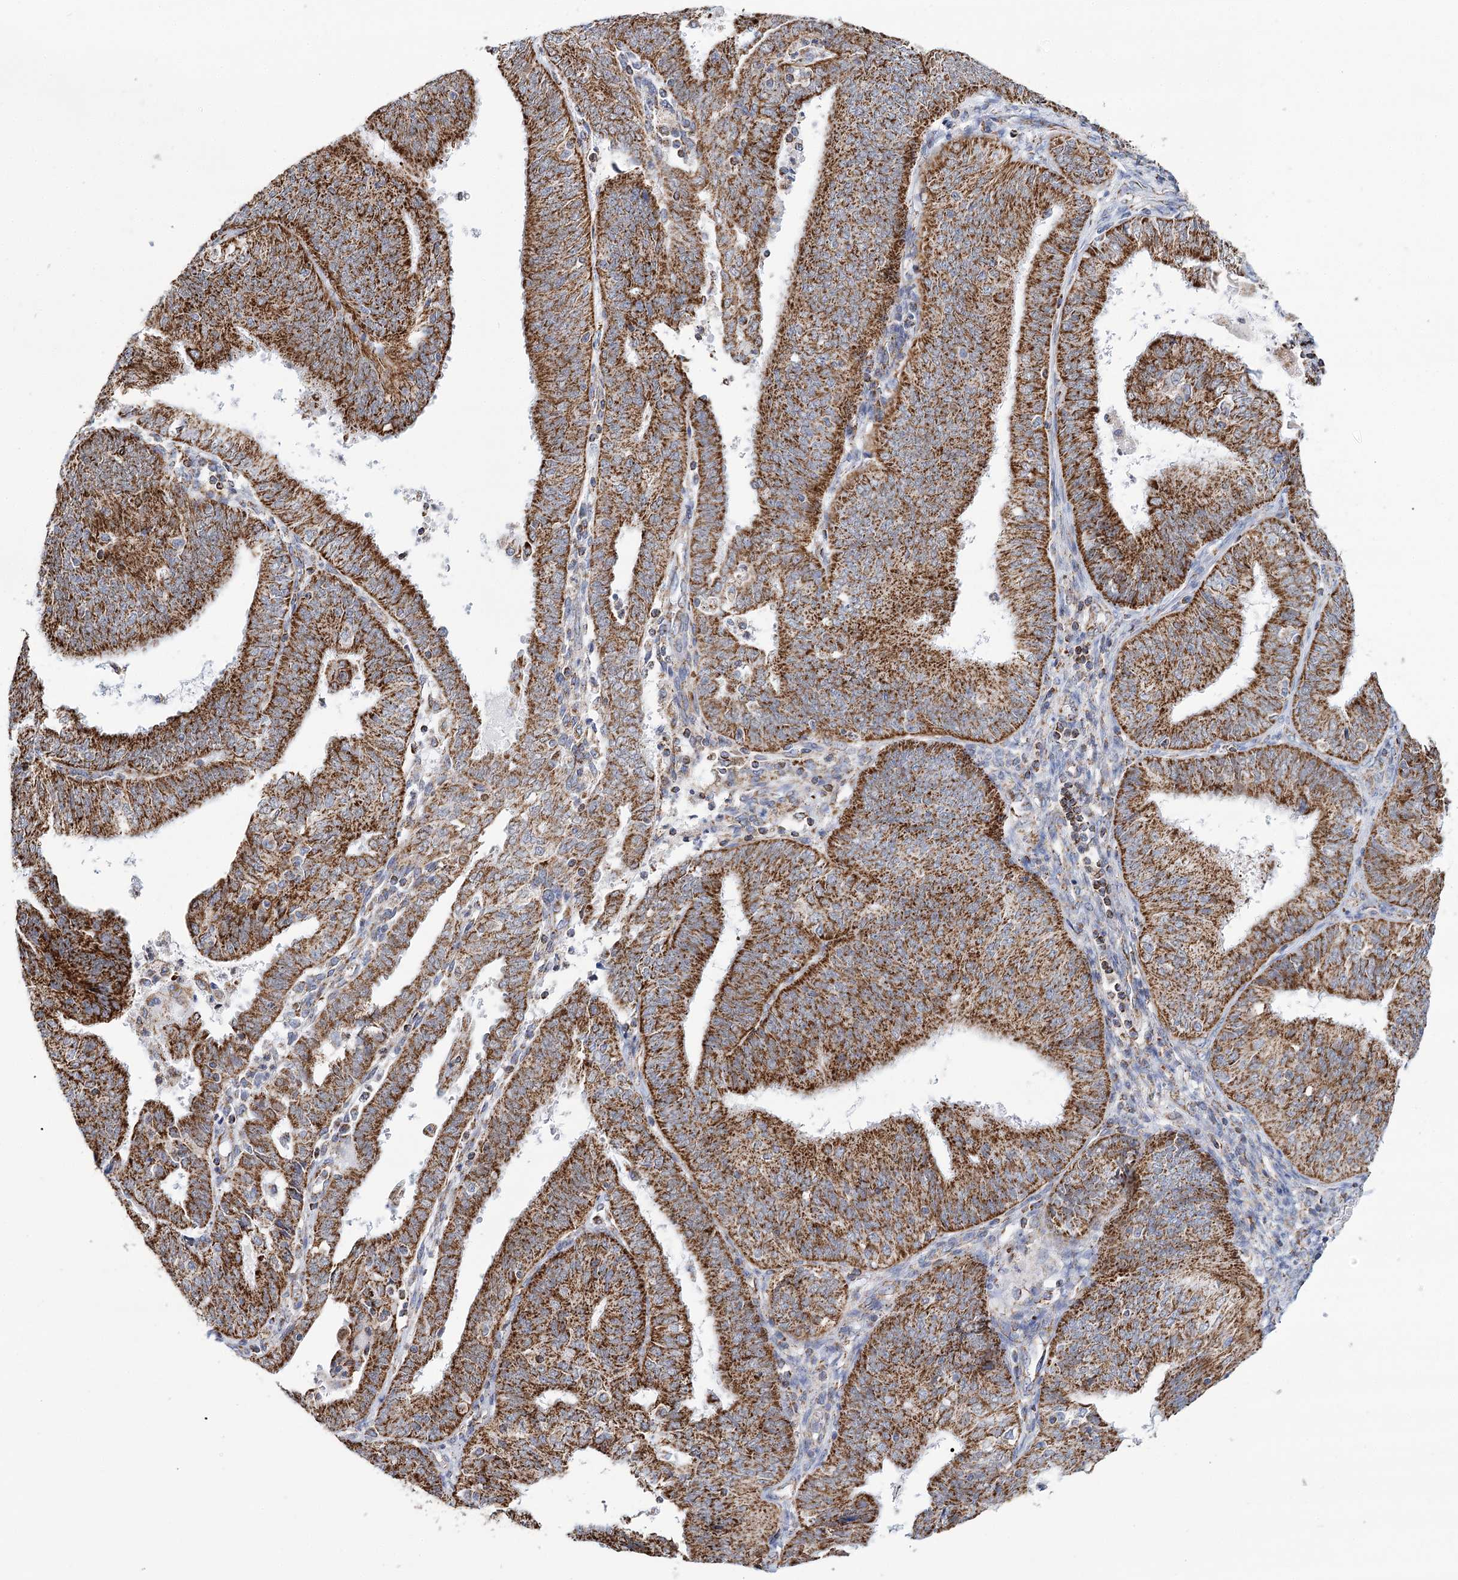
{"staining": {"intensity": "strong", "quantity": ">75%", "location": "cytoplasmic/membranous"}, "tissue": "endometrial cancer", "cell_type": "Tumor cells", "image_type": "cancer", "snomed": [{"axis": "morphology", "description": "Adenocarcinoma, NOS"}, {"axis": "topography", "description": "Endometrium"}], "caption": "This is a micrograph of immunohistochemistry staining of endometrial adenocarcinoma, which shows strong expression in the cytoplasmic/membranous of tumor cells.", "gene": "LSS", "patient": {"sex": "female", "age": 58}}